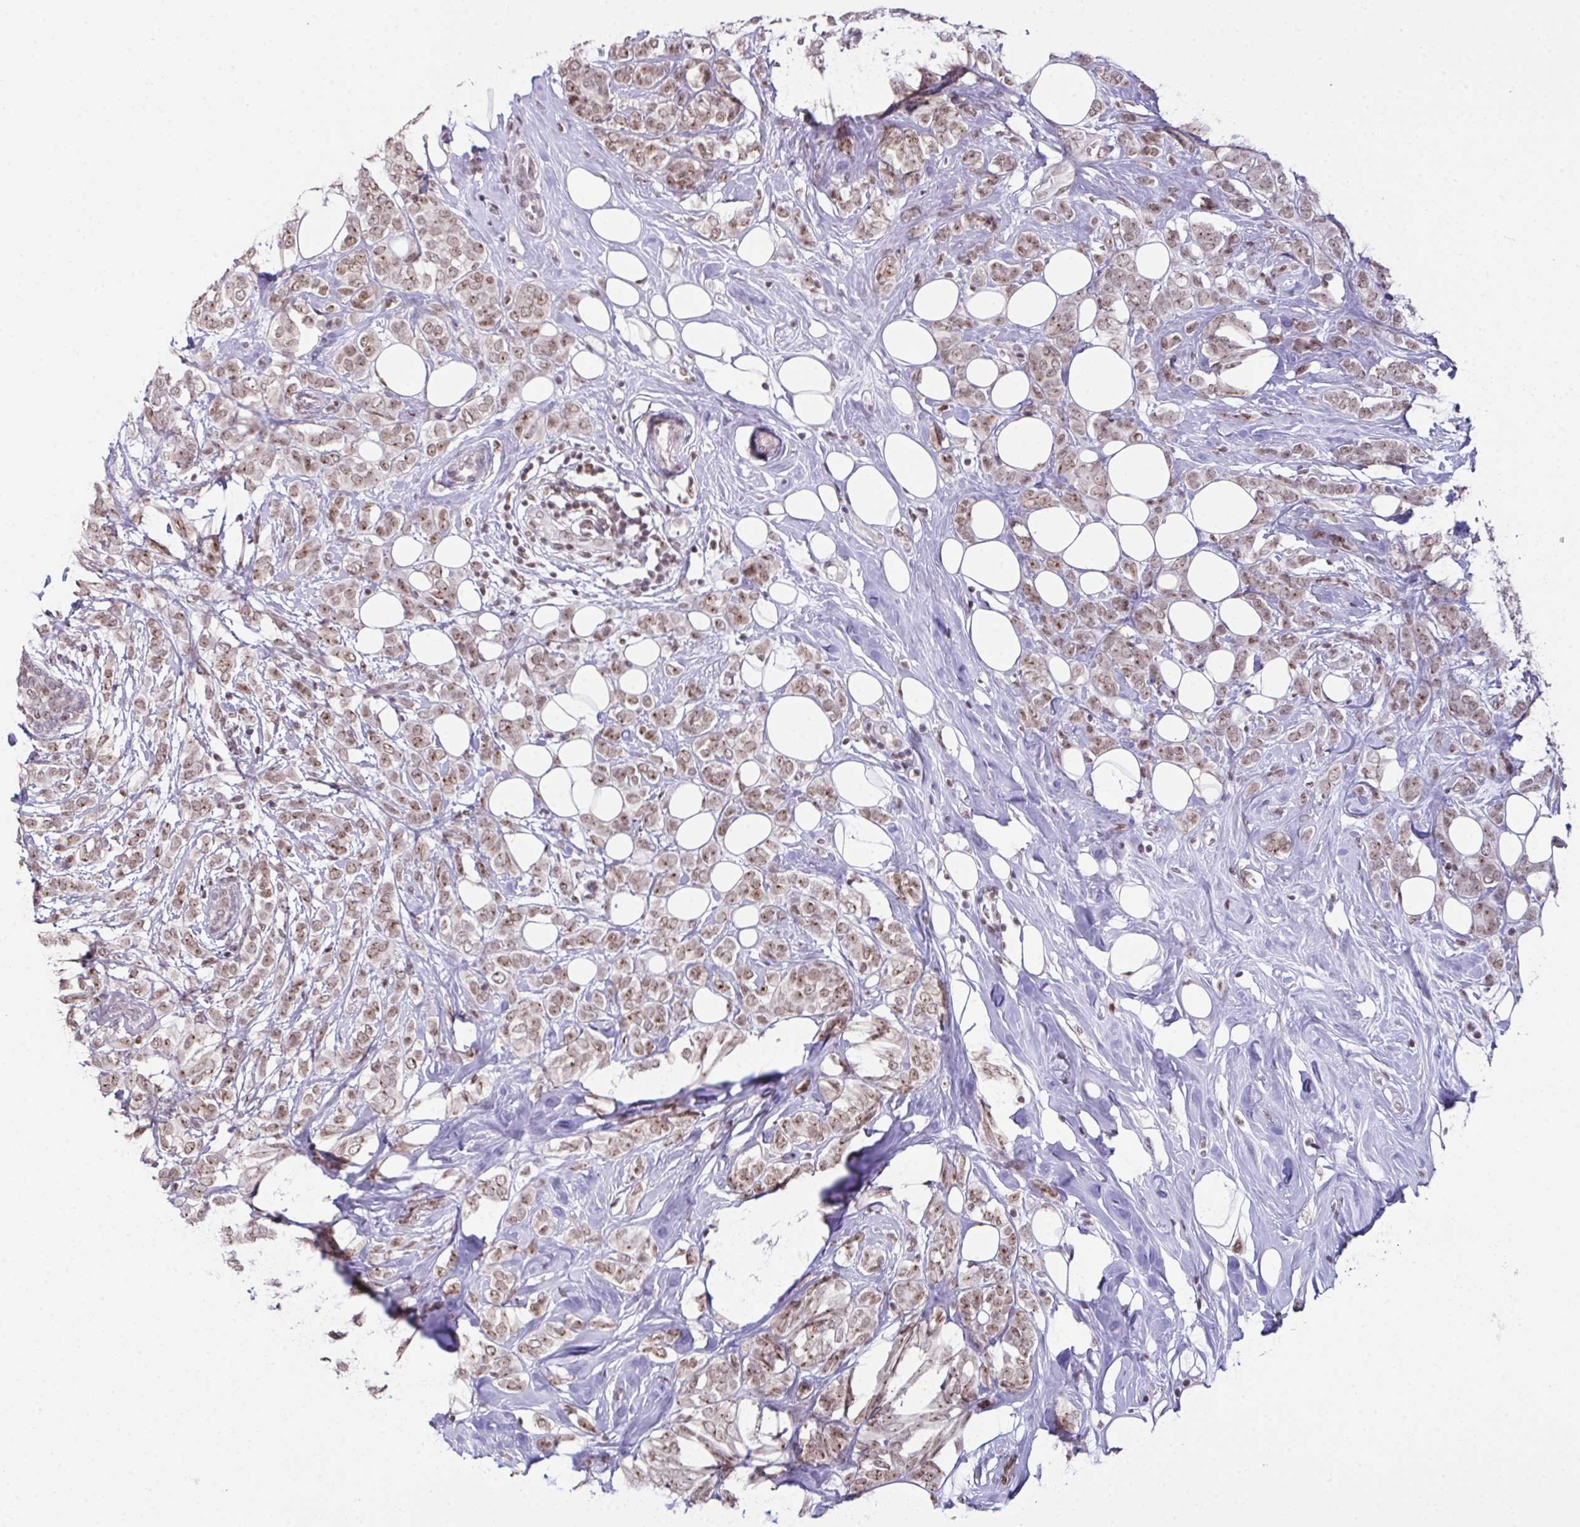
{"staining": {"intensity": "weak", "quantity": ">75%", "location": "nuclear"}, "tissue": "breast cancer", "cell_type": "Tumor cells", "image_type": "cancer", "snomed": [{"axis": "morphology", "description": "Lobular carcinoma"}, {"axis": "topography", "description": "Breast"}], "caption": "Tumor cells display low levels of weak nuclear positivity in about >75% of cells in human lobular carcinoma (breast).", "gene": "ZNF800", "patient": {"sex": "female", "age": 49}}